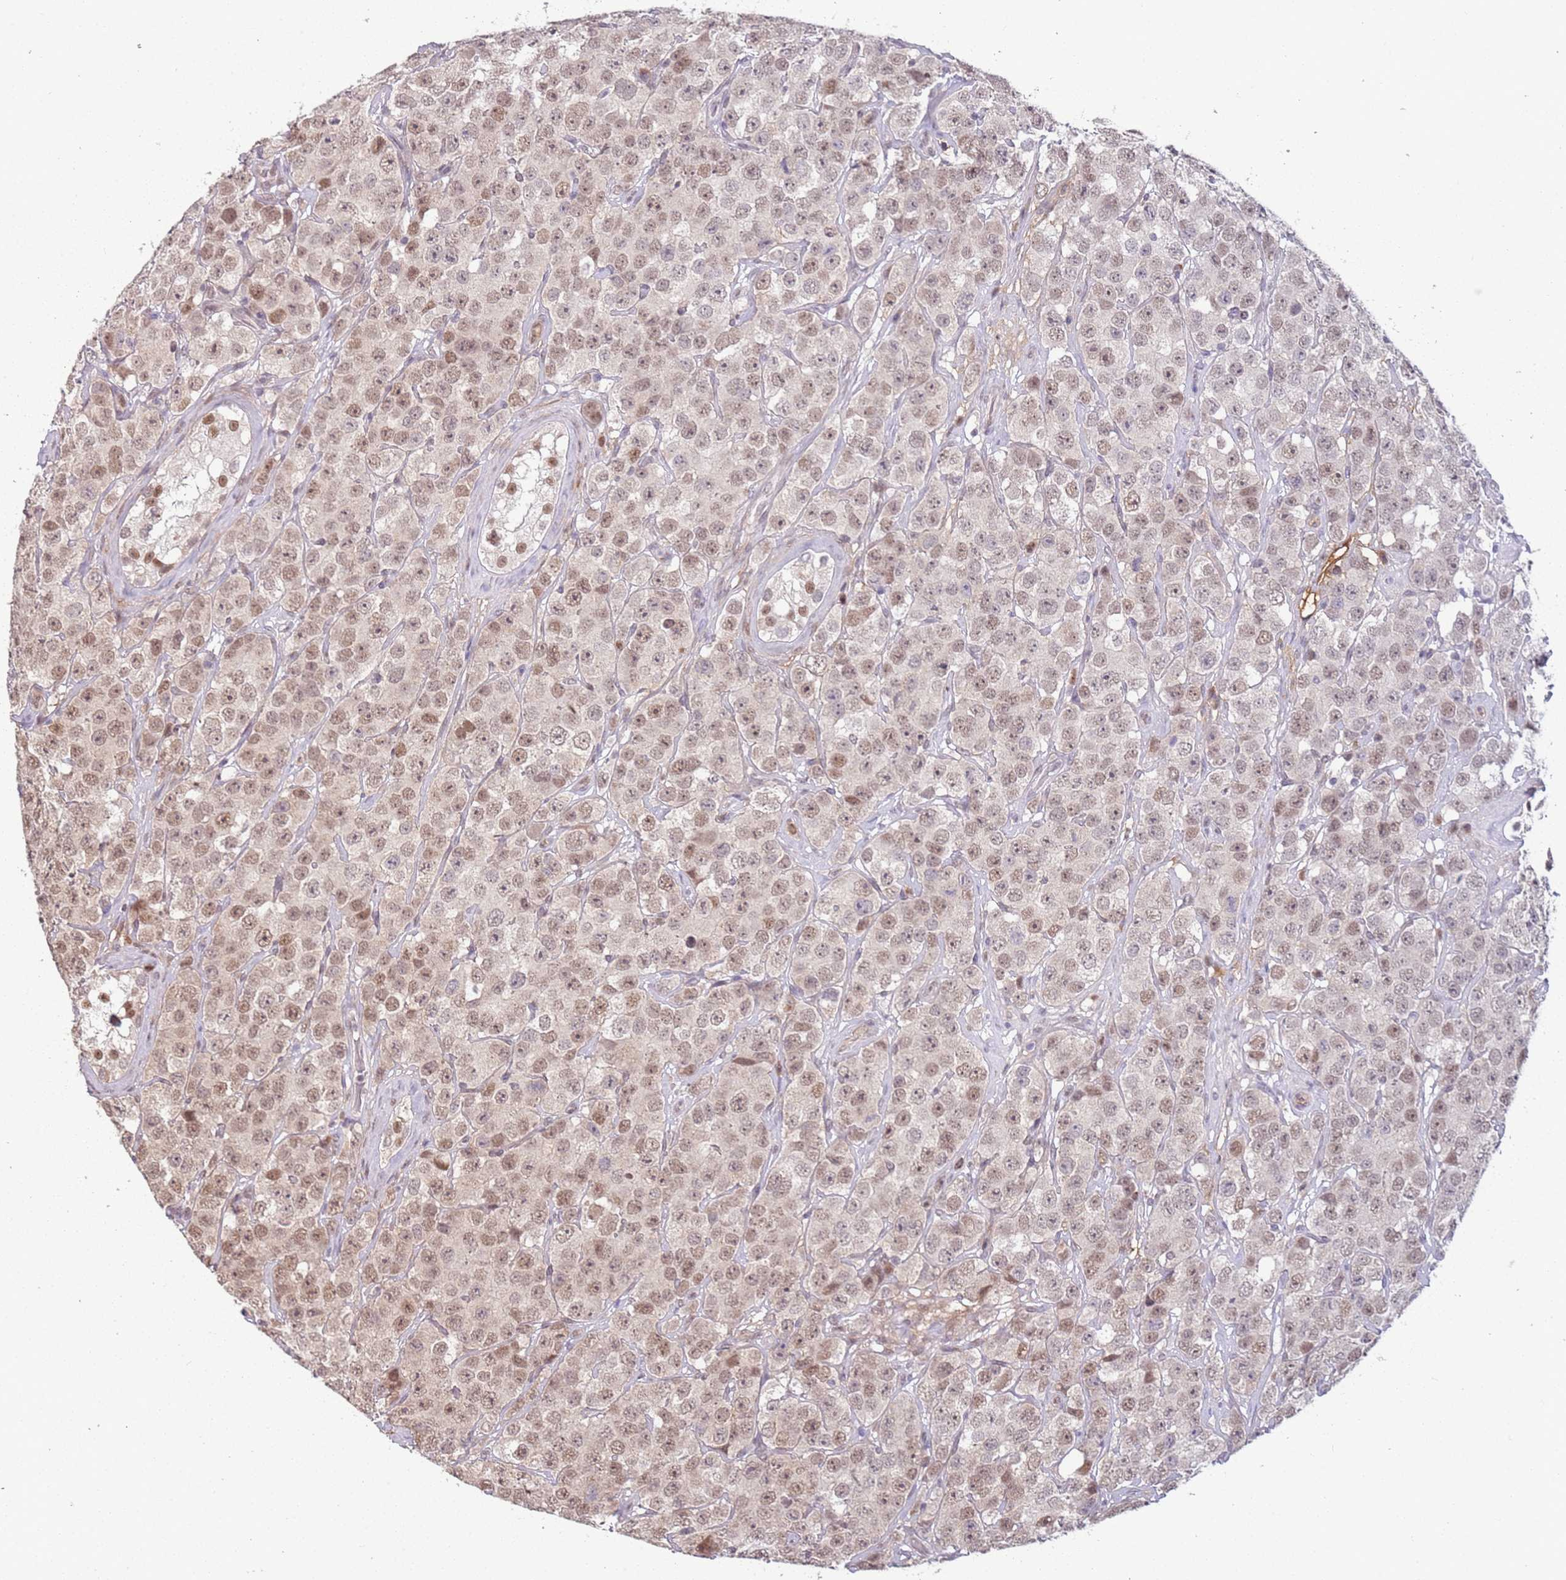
{"staining": {"intensity": "moderate", "quantity": "25%-75%", "location": "nuclear"}, "tissue": "testis cancer", "cell_type": "Tumor cells", "image_type": "cancer", "snomed": [{"axis": "morphology", "description": "Seminoma, NOS"}, {"axis": "topography", "description": "Testis"}], "caption": "Protein staining shows moderate nuclear positivity in about 25%-75% of tumor cells in testis cancer.", "gene": "POLR3H", "patient": {"sex": "male", "age": 28}}